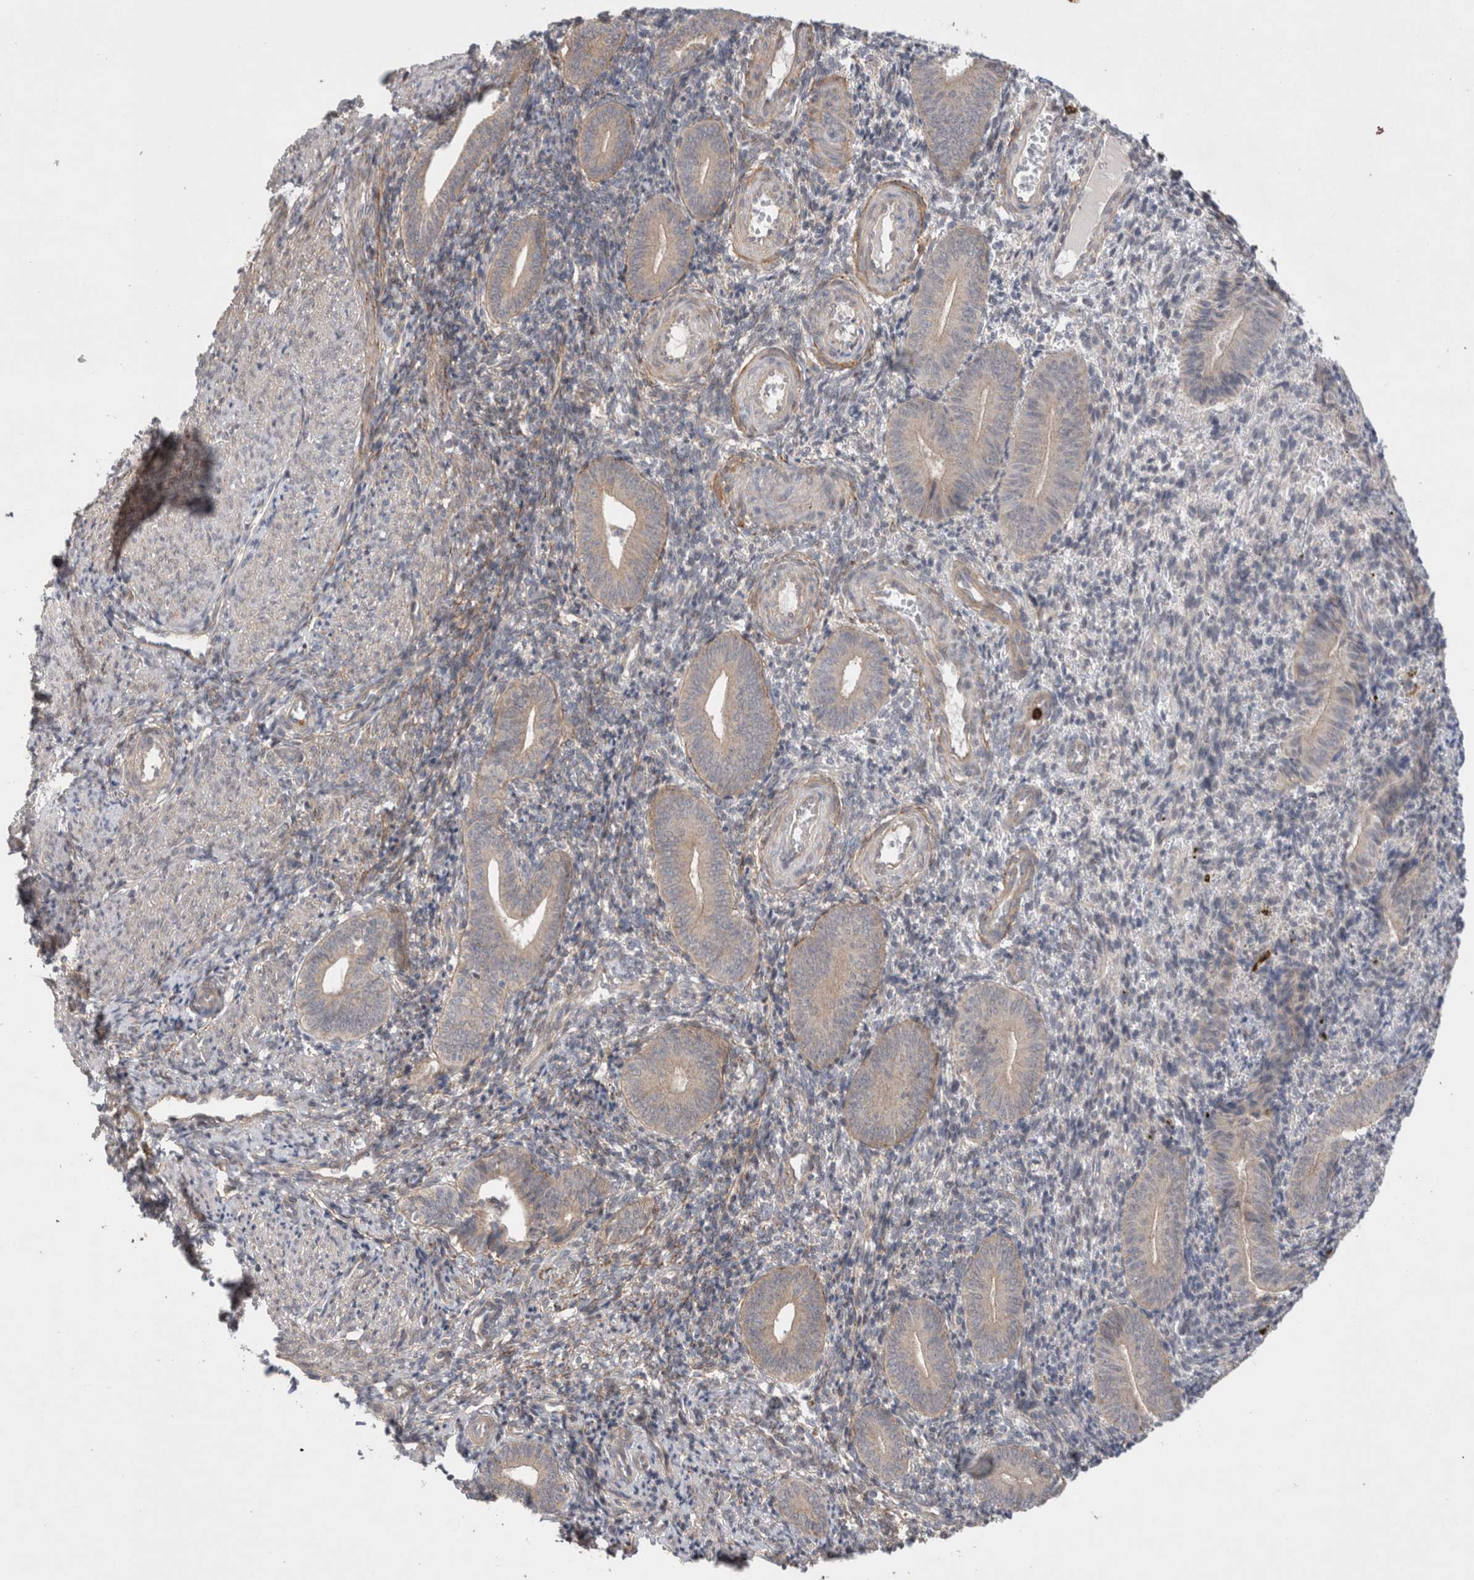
{"staining": {"intensity": "negative", "quantity": "none", "location": "none"}, "tissue": "endometrium", "cell_type": "Cells in endometrial stroma", "image_type": "normal", "snomed": [{"axis": "morphology", "description": "Normal tissue, NOS"}, {"axis": "topography", "description": "Uterus"}, {"axis": "topography", "description": "Endometrium"}], "caption": "An immunohistochemistry histopathology image of benign endometrium is shown. There is no staining in cells in endometrial stroma of endometrium. (Stains: DAB immunohistochemistry (IHC) with hematoxylin counter stain, Microscopy: brightfield microscopy at high magnification).", "gene": "GSDMB", "patient": {"sex": "female", "age": 33}}